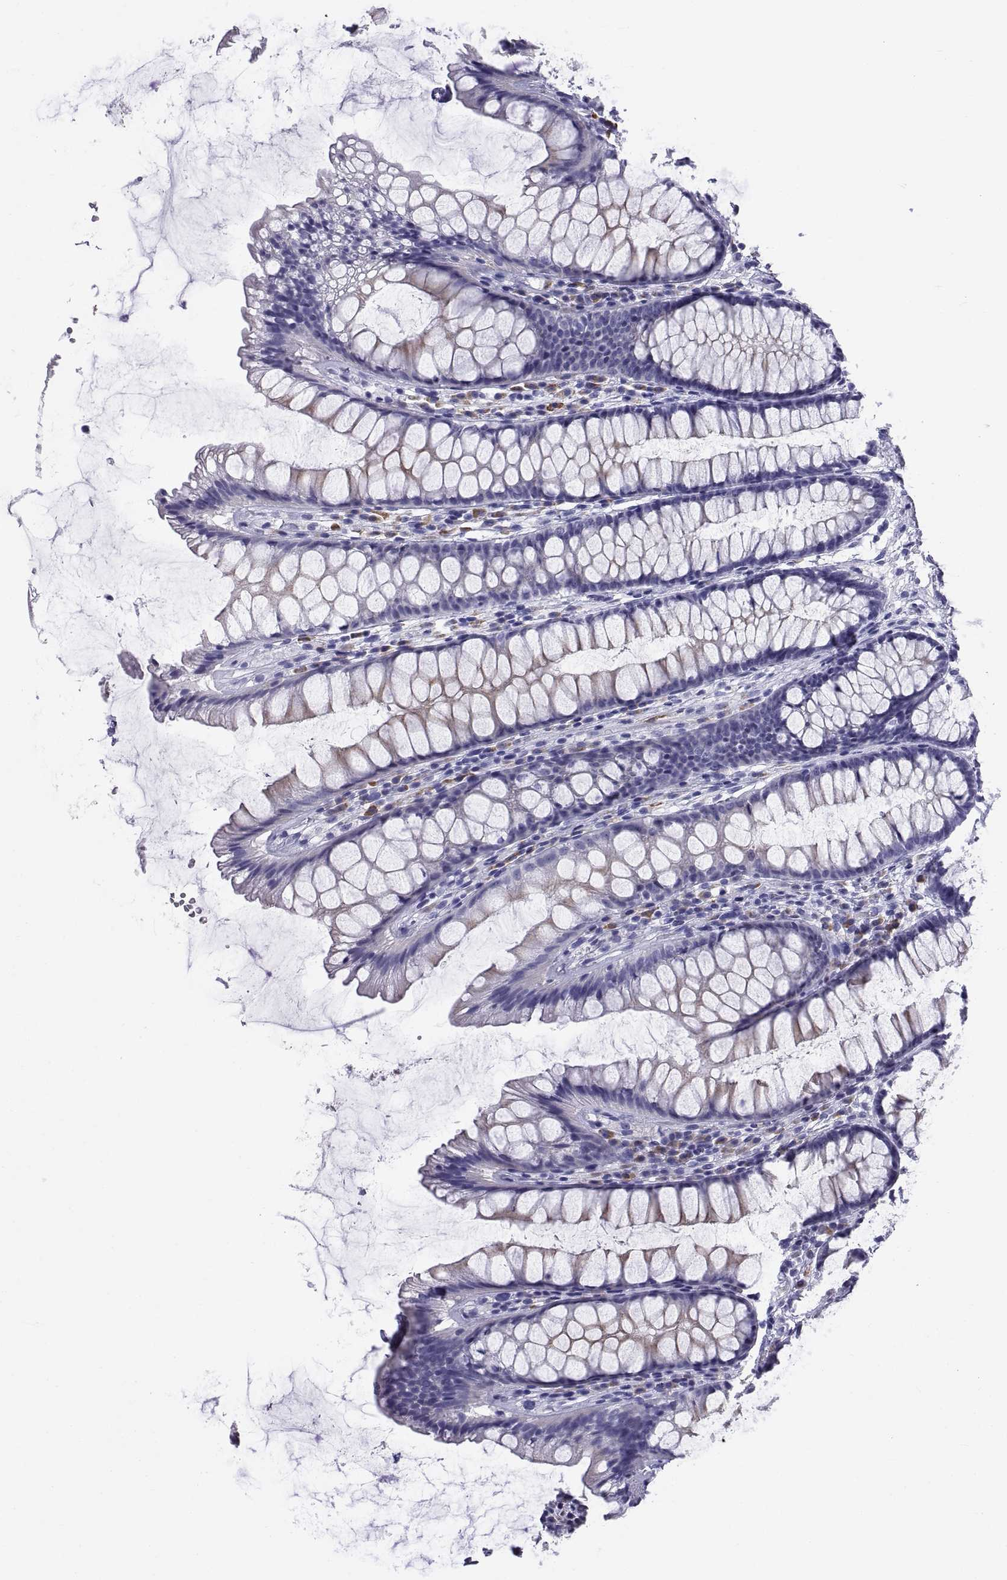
{"staining": {"intensity": "negative", "quantity": "none", "location": "none"}, "tissue": "rectum", "cell_type": "Glandular cells", "image_type": "normal", "snomed": [{"axis": "morphology", "description": "Normal tissue, NOS"}, {"axis": "topography", "description": "Rectum"}], "caption": "Human rectum stained for a protein using immunohistochemistry shows no positivity in glandular cells.", "gene": "CT47A10", "patient": {"sex": "male", "age": 72}}